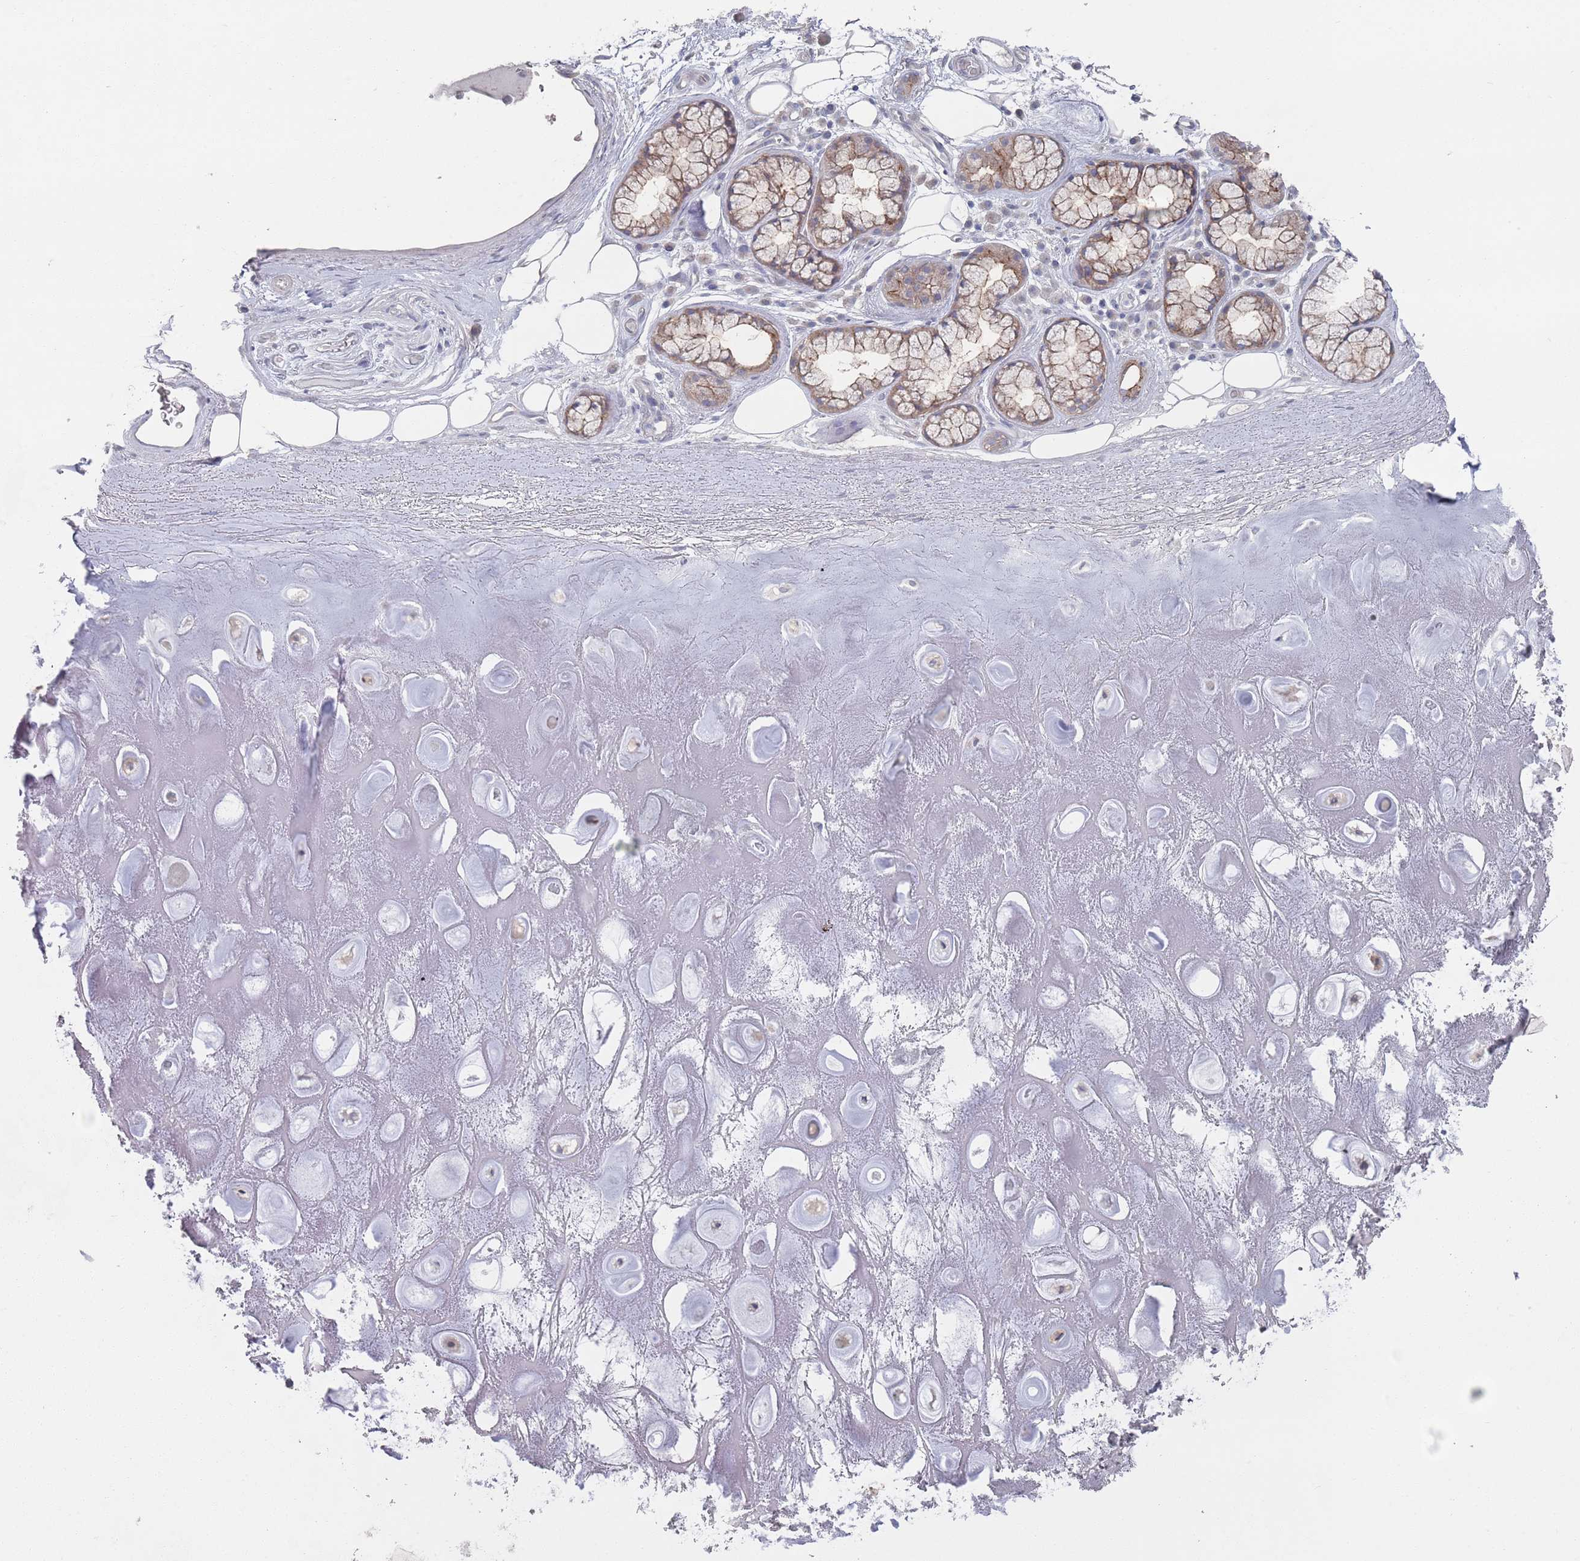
{"staining": {"intensity": "negative", "quantity": "none", "location": "none"}, "tissue": "adipose tissue", "cell_type": "Adipocytes", "image_type": "normal", "snomed": [{"axis": "morphology", "description": "Normal tissue, NOS"}, {"axis": "topography", "description": "Cartilage tissue"}], "caption": "This is a image of immunohistochemistry (IHC) staining of normal adipose tissue, which shows no staining in adipocytes.", "gene": "PROM2", "patient": {"sex": "male", "age": 81}}